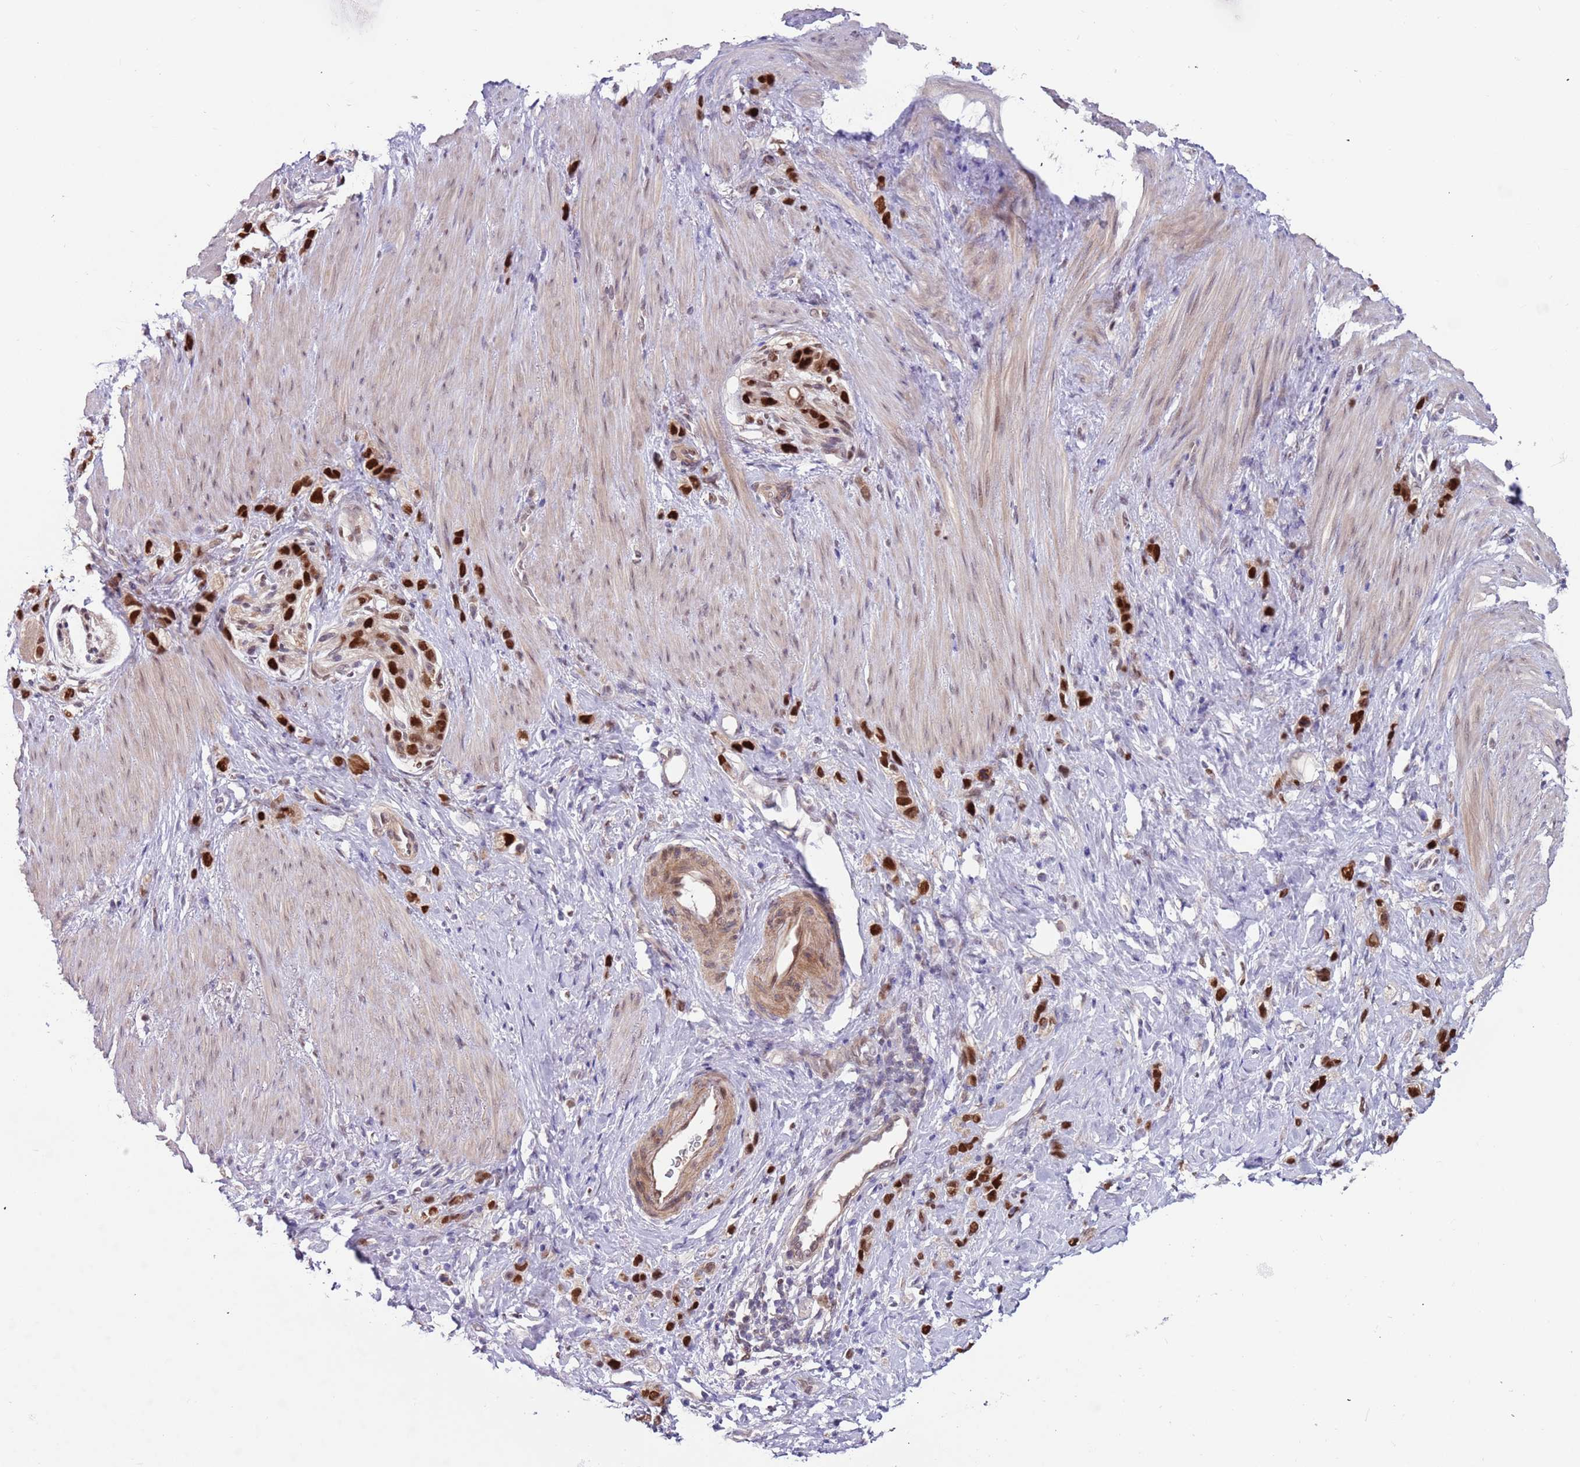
{"staining": {"intensity": "strong", "quantity": ">75%", "location": "nuclear"}, "tissue": "stomach cancer", "cell_type": "Tumor cells", "image_type": "cancer", "snomed": [{"axis": "morphology", "description": "Adenocarcinoma, NOS"}, {"axis": "topography", "description": "Stomach"}], "caption": "Brown immunohistochemical staining in stomach adenocarcinoma reveals strong nuclear expression in approximately >75% of tumor cells. (DAB IHC, brown staining for protein, blue staining for nuclei).", "gene": "RMND5B", "patient": {"sex": "female", "age": 65}}